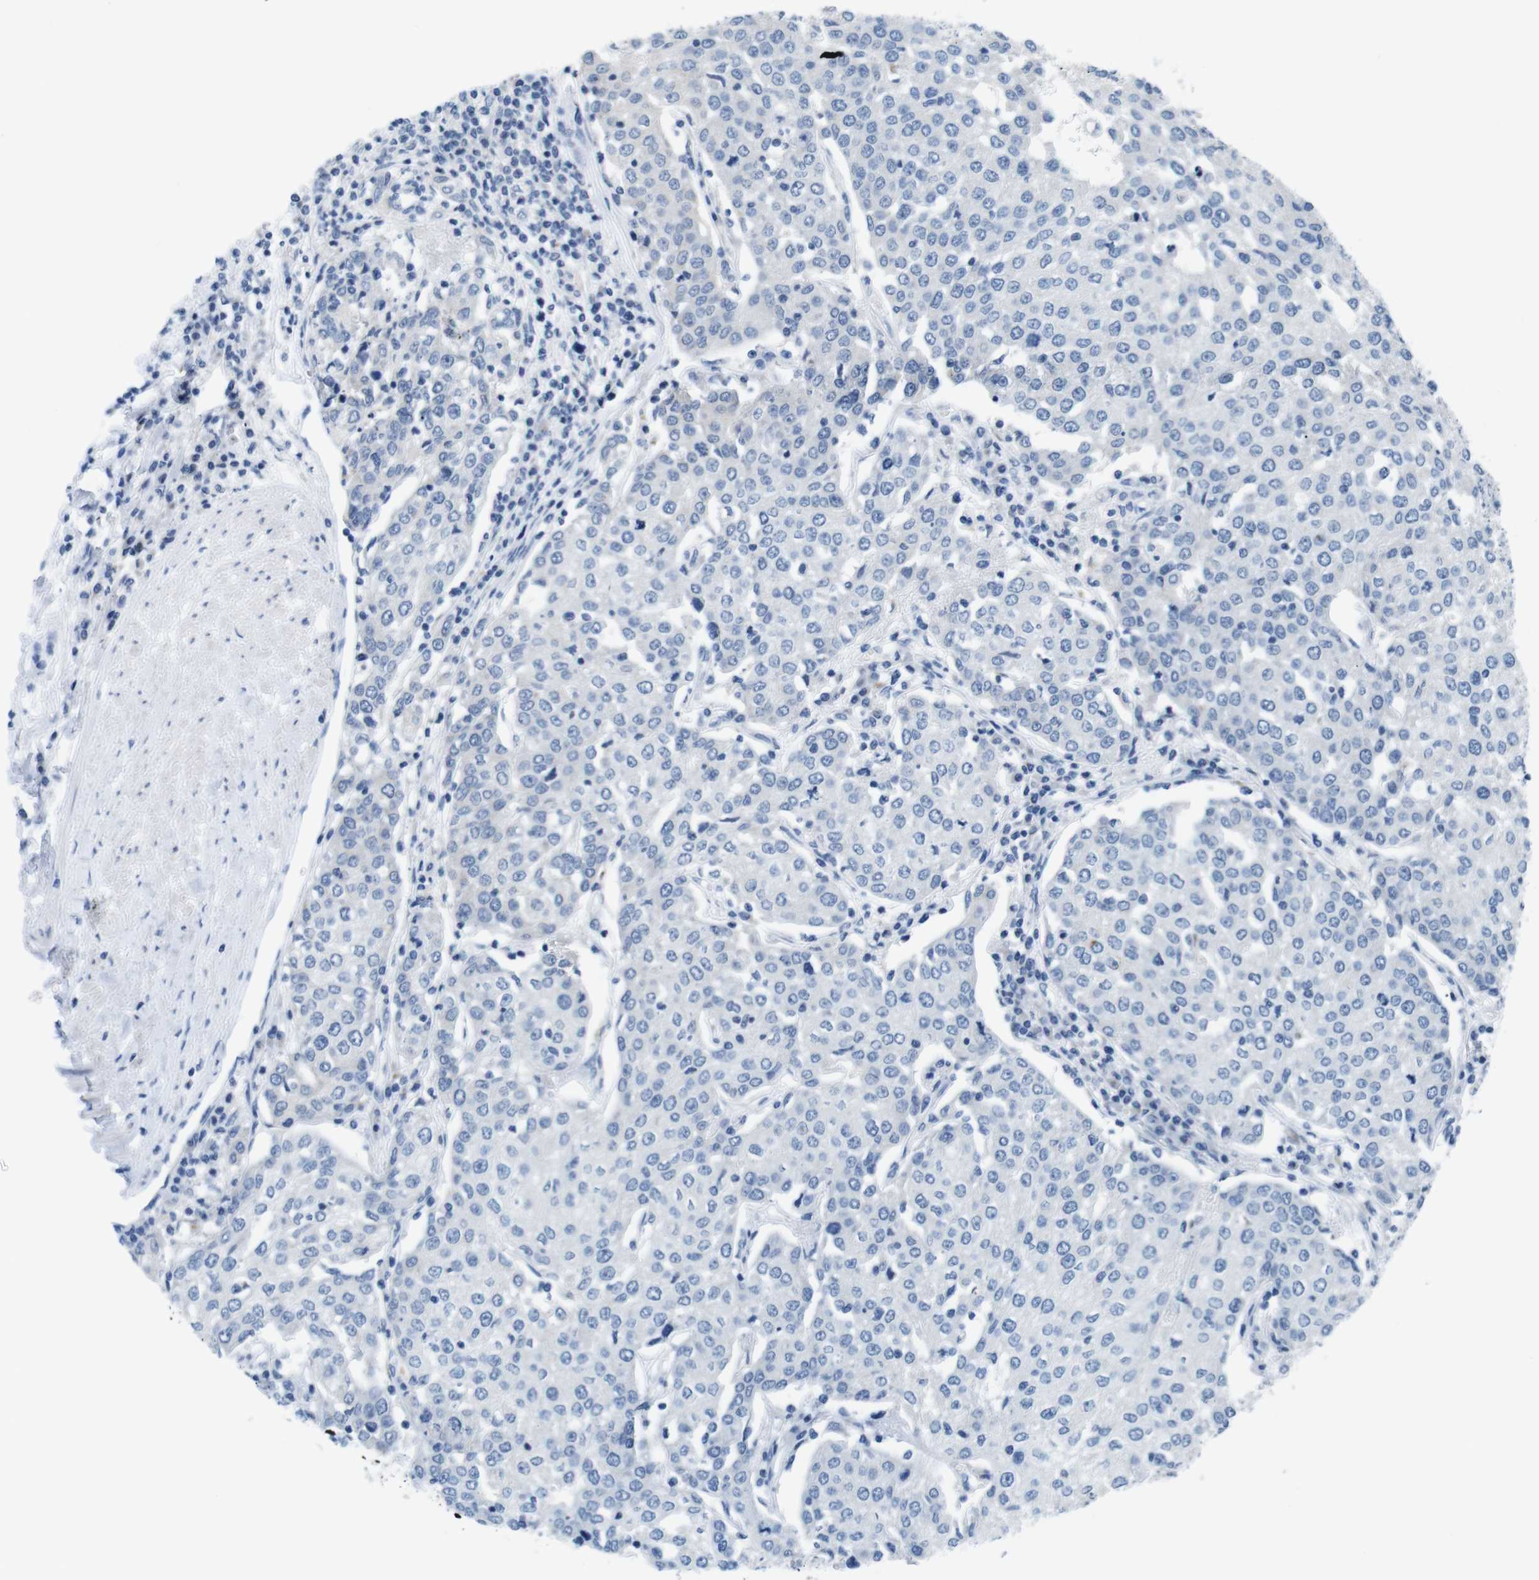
{"staining": {"intensity": "negative", "quantity": "none", "location": "none"}, "tissue": "urothelial cancer", "cell_type": "Tumor cells", "image_type": "cancer", "snomed": [{"axis": "morphology", "description": "Urothelial carcinoma, High grade"}, {"axis": "topography", "description": "Urinary bladder"}], "caption": "Immunohistochemical staining of human urothelial cancer exhibits no significant staining in tumor cells.", "gene": "GOLGA2", "patient": {"sex": "female", "age": 85}}